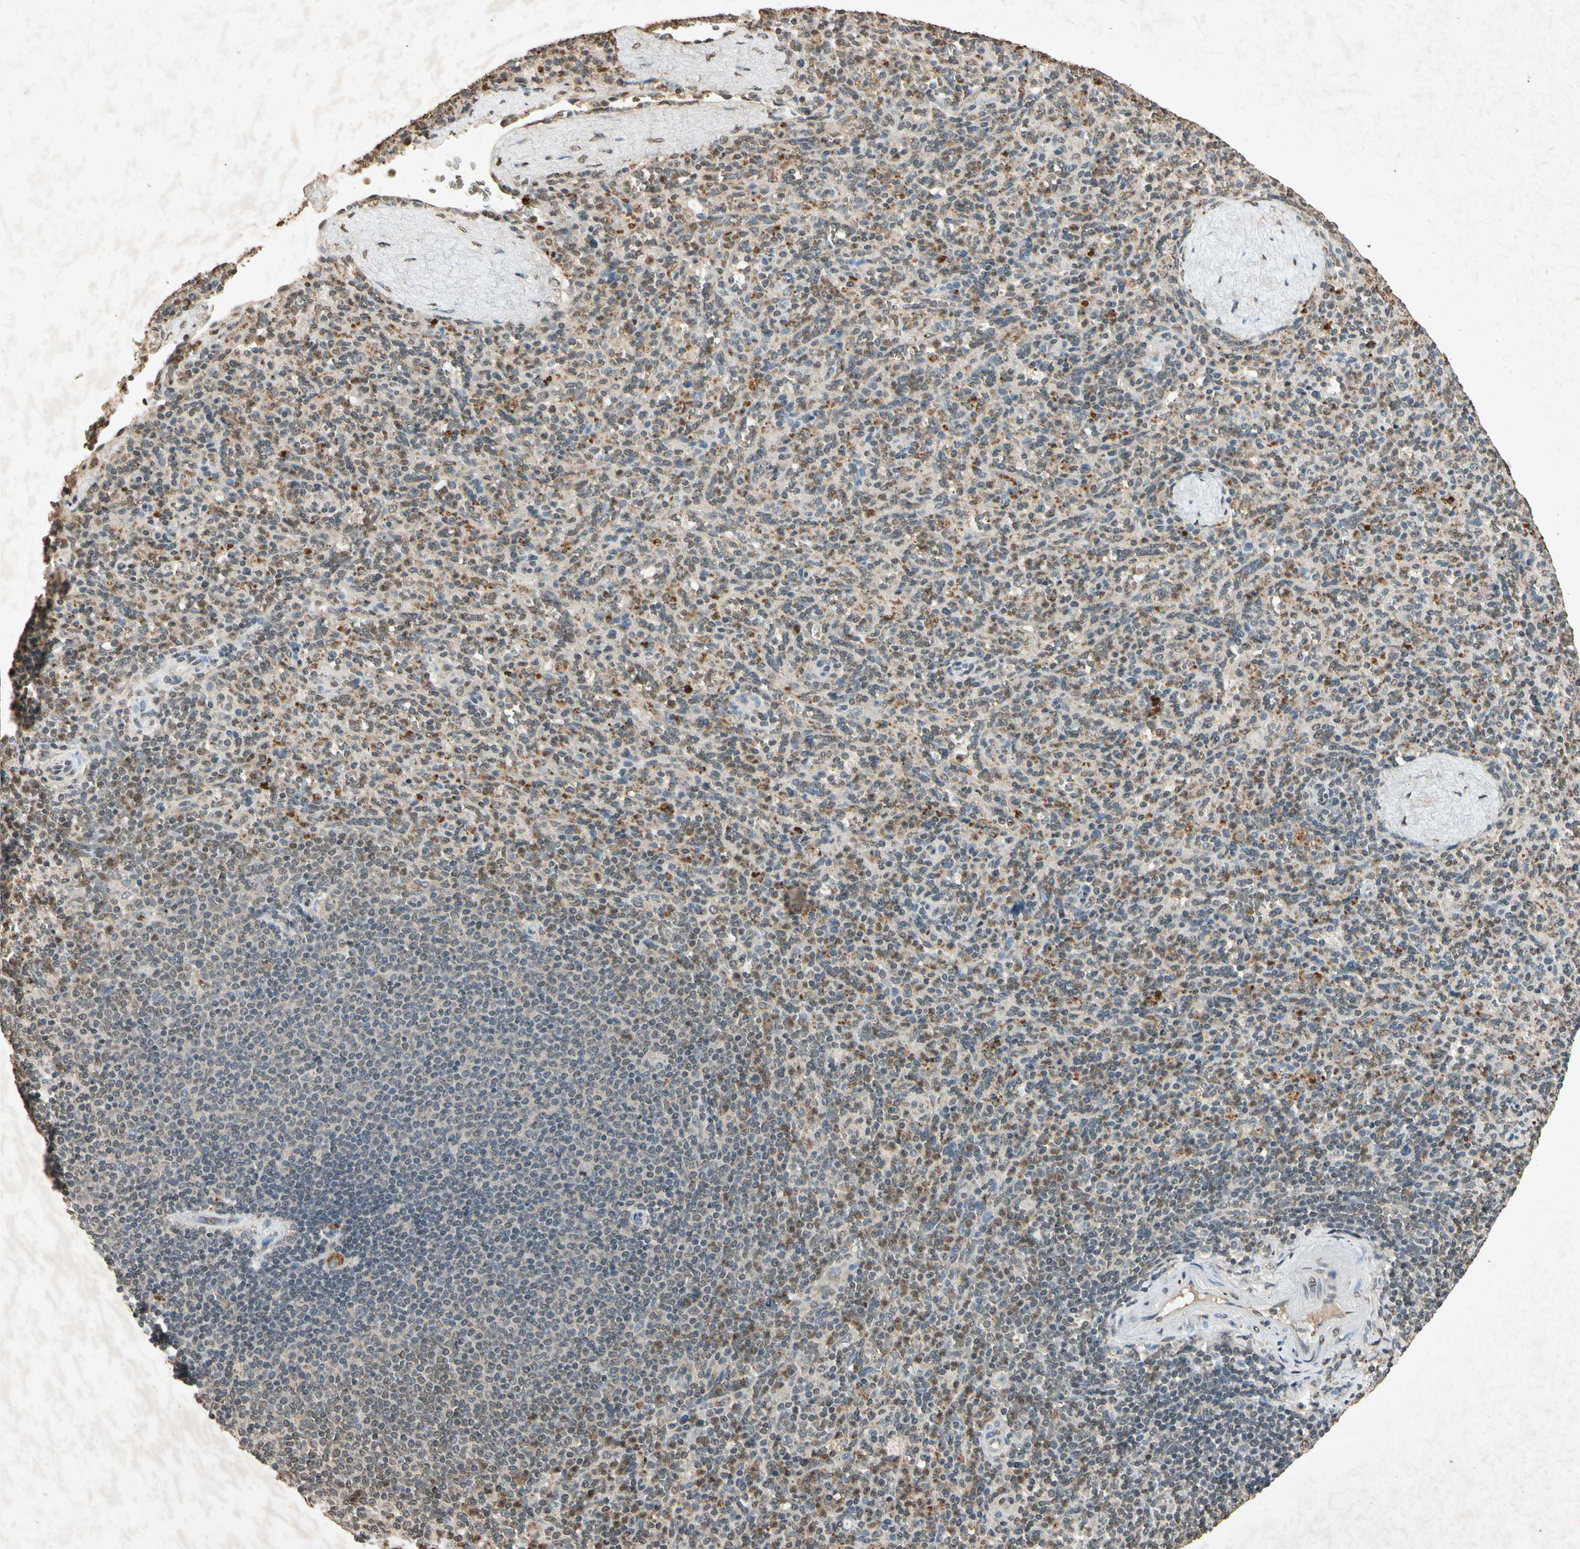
{"staining": {"intensity": "strong", "quantity": "25%-75%", "location": "nuclear"}, "tissue": "spleen", "cell_type": "Cells in red pulp", "image_type": "normal", "snomed": [{"axis": "morphology", "description": "Normal tissue, NOS"}, {"axis": "topography", "description": "Spleen"}], "caption": "Protein staining of benign spleen displays strong nuclear staining in approximately 25%-75% of cells in red pulp. Immunohistochemistry stains the protein of interest in brown and the nuclei are stained blue.", "gene": "MSRB1", "patient": {"sex": "male", "age": 36}}